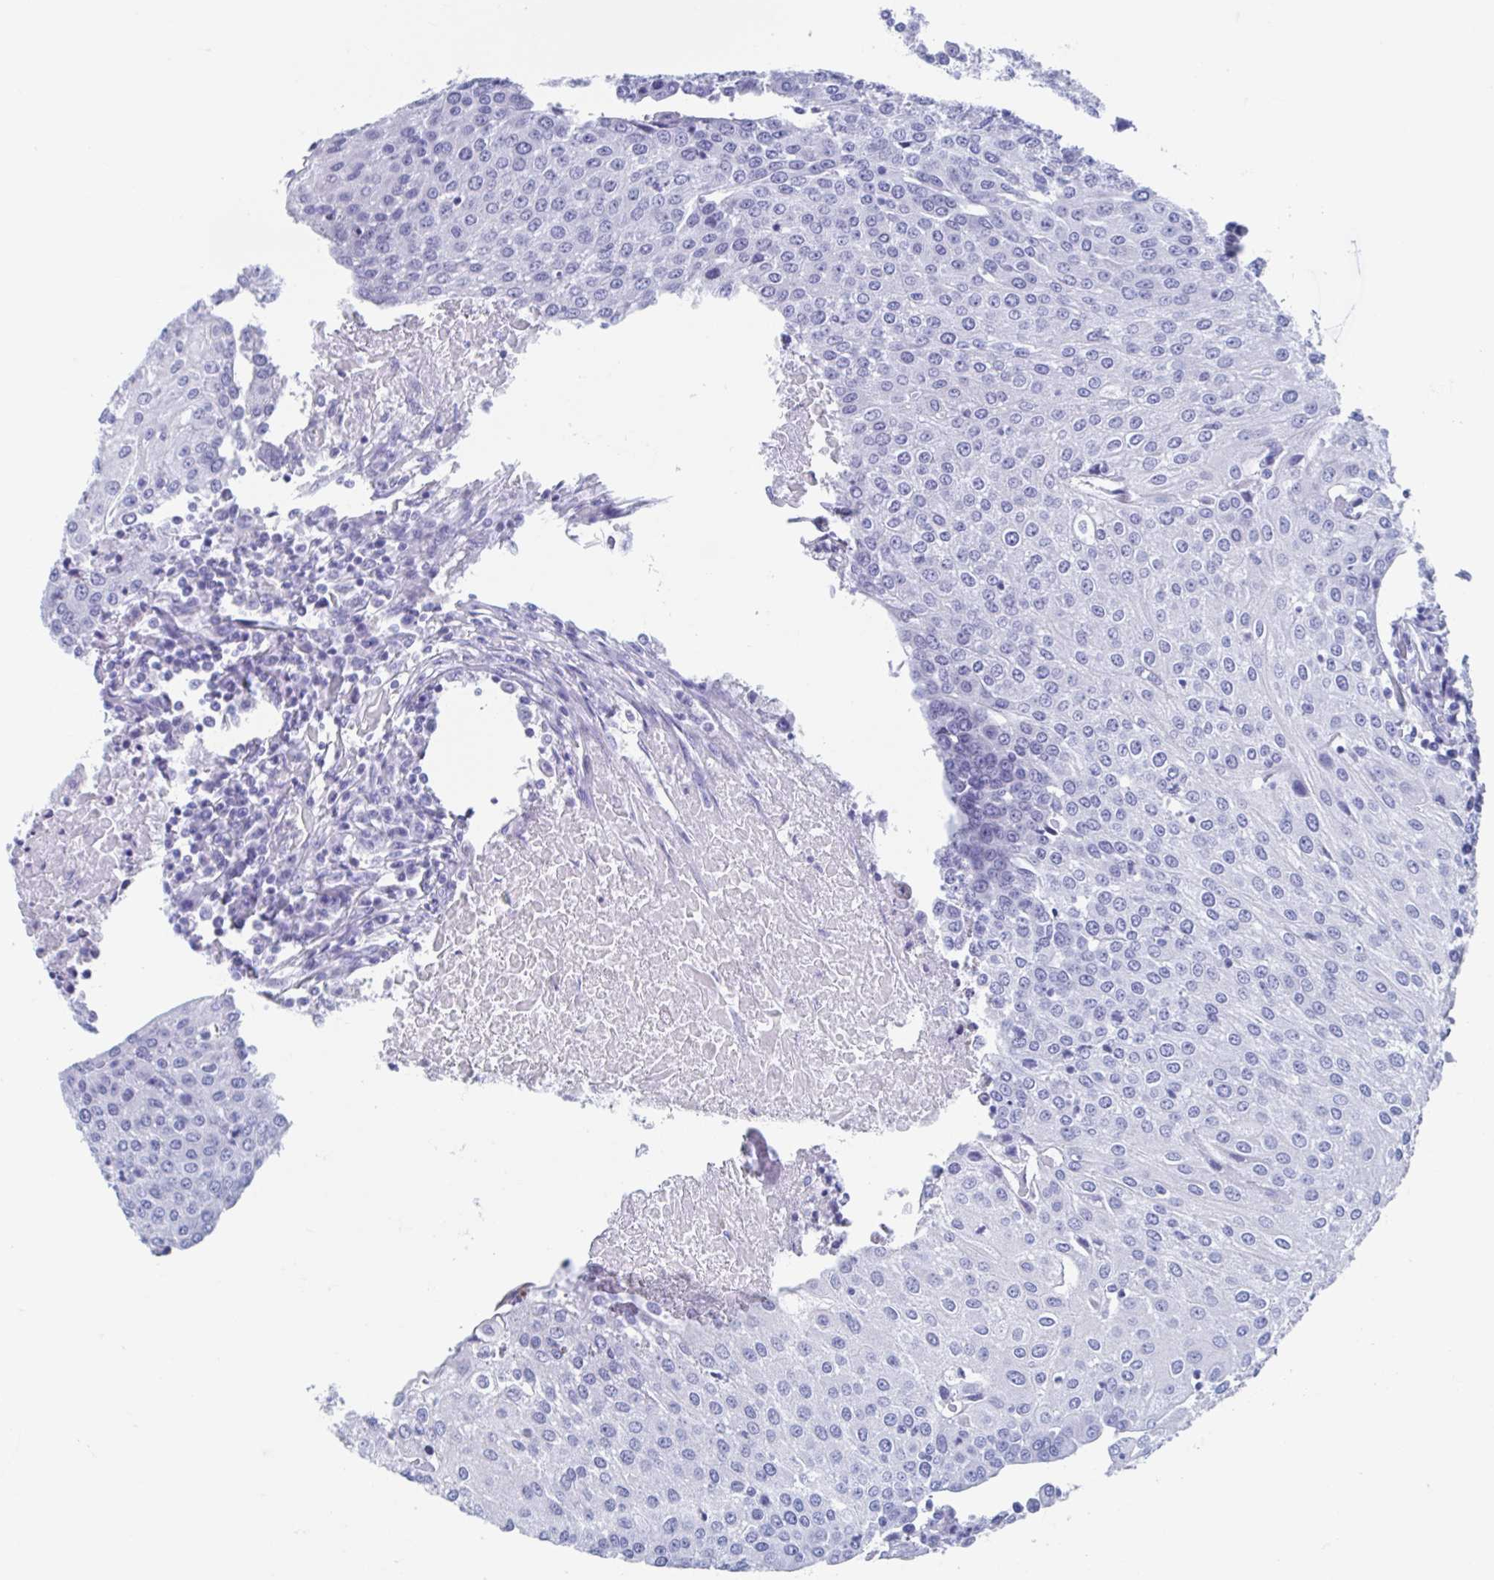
{"staining": {"intensity": "negative", "quantity": "none", "location": "none"}, "tissue": "urothelial cancer", "cell_type": "Tumor cells", "image_type": "cancer", "snomed": [{"axis": "morphology", "description": "Urothelial carcinoma, High grade"}, {"axis": "topography", "description": "Urinary bladder"}], "caption": "Urothelial cancer stained for a protein using immunohistochemistry demonstrates no staining tumor cells.", "gene": "C10orf53", "patient": {"sex": "female", "age": 85}}